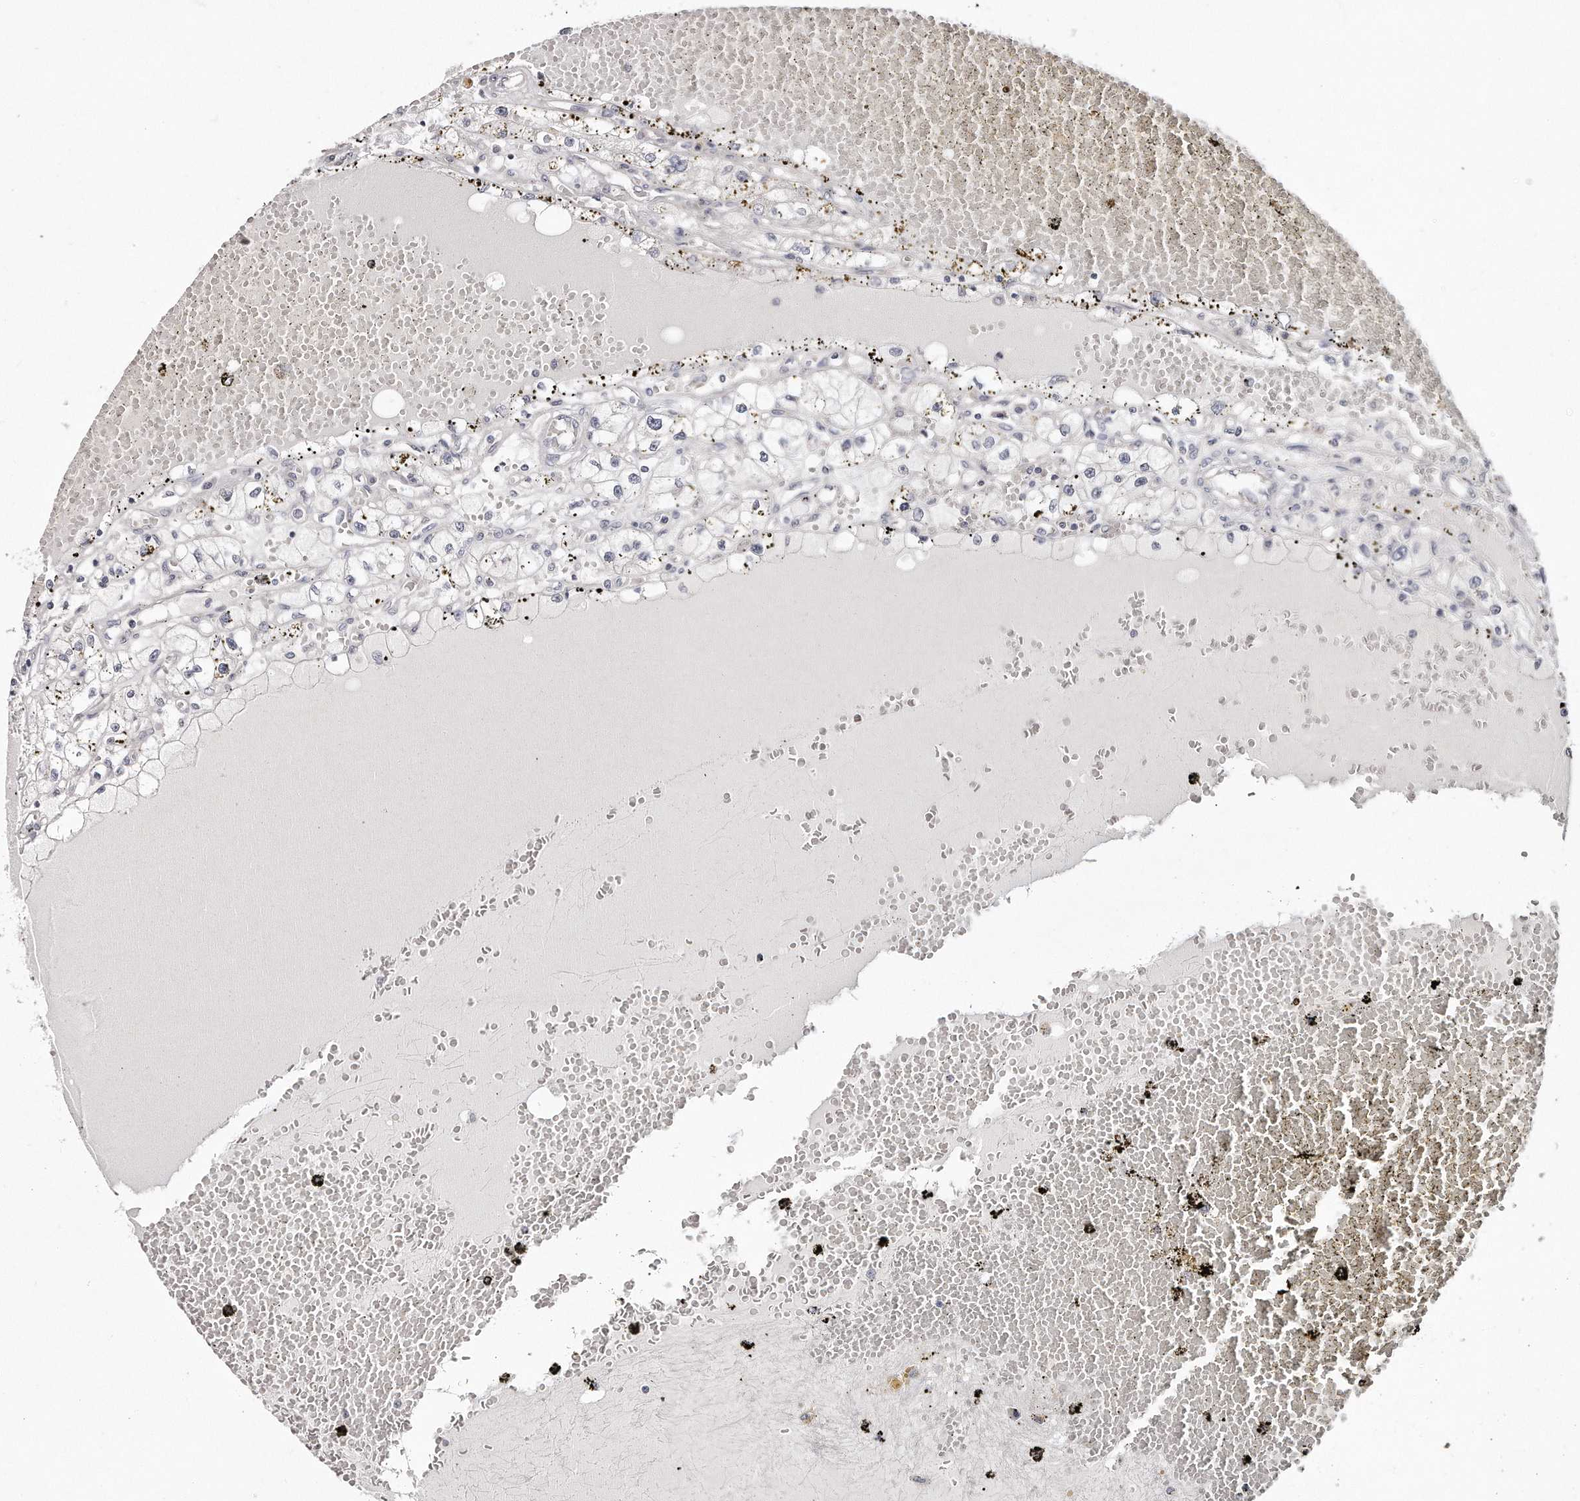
{"staining": {"intensity": "negative", "quantity": "none", "location": "none"}, "tissue": "renal cancer", "cell_type": "Tumor cells", "image_type": "cancer", "snomed": [{"axis": "morphology", "description": "Adenocarcinoma, NOS"}, {"axis": "topography", "description": "Kidney"}], "caption": "A histopathology image of human renal cancer (adenocarcinoma) is negative for staining in tumor cells.", "gene": "TTLL4", "patient": {"sex": "male", "age": 56}}